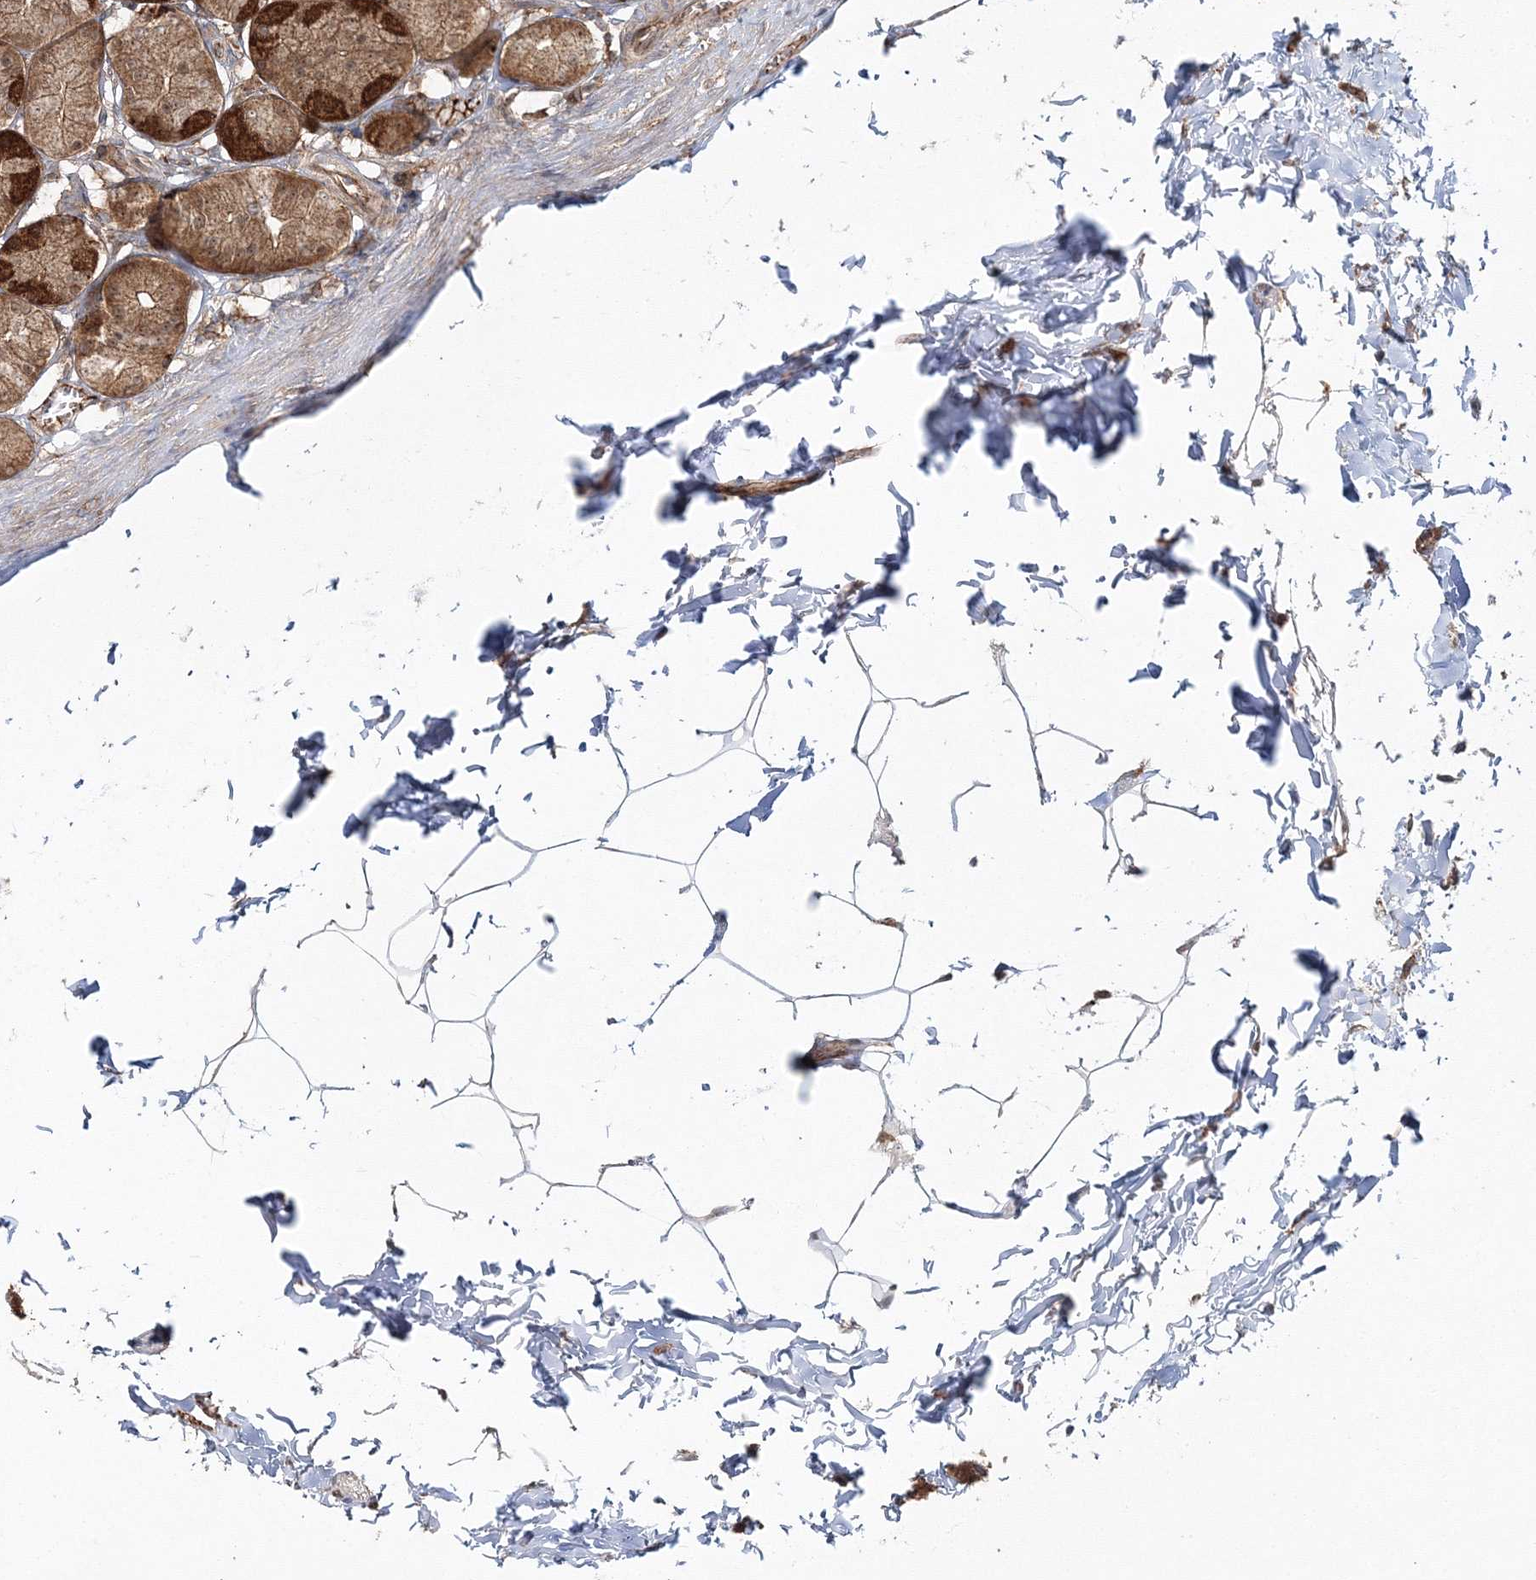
{"staining": {"intensity": "strong", "quantity": ">75%", "location": "cytoplasmic/membranous"}, "tissue": "stomach", "cell_type": "Glandular cells", "image_type": "normal", "snomed": [{"axis": "morphology", "description": "Normal tissue, NOS"}, {"axis": "topography", "description": "Stomach"}], "caption": "Immunohistochemistry of normal human stomach displays high levels of strong cytoplasmic/membranous expression in about >75% of glandular cells. (DAB (3,3'-diaminobenzidine) IHC, brown staining for protein, blue staining for nuclei).", "gene": "PCBD2", "patient": {"sex": "male", "age": 42}}